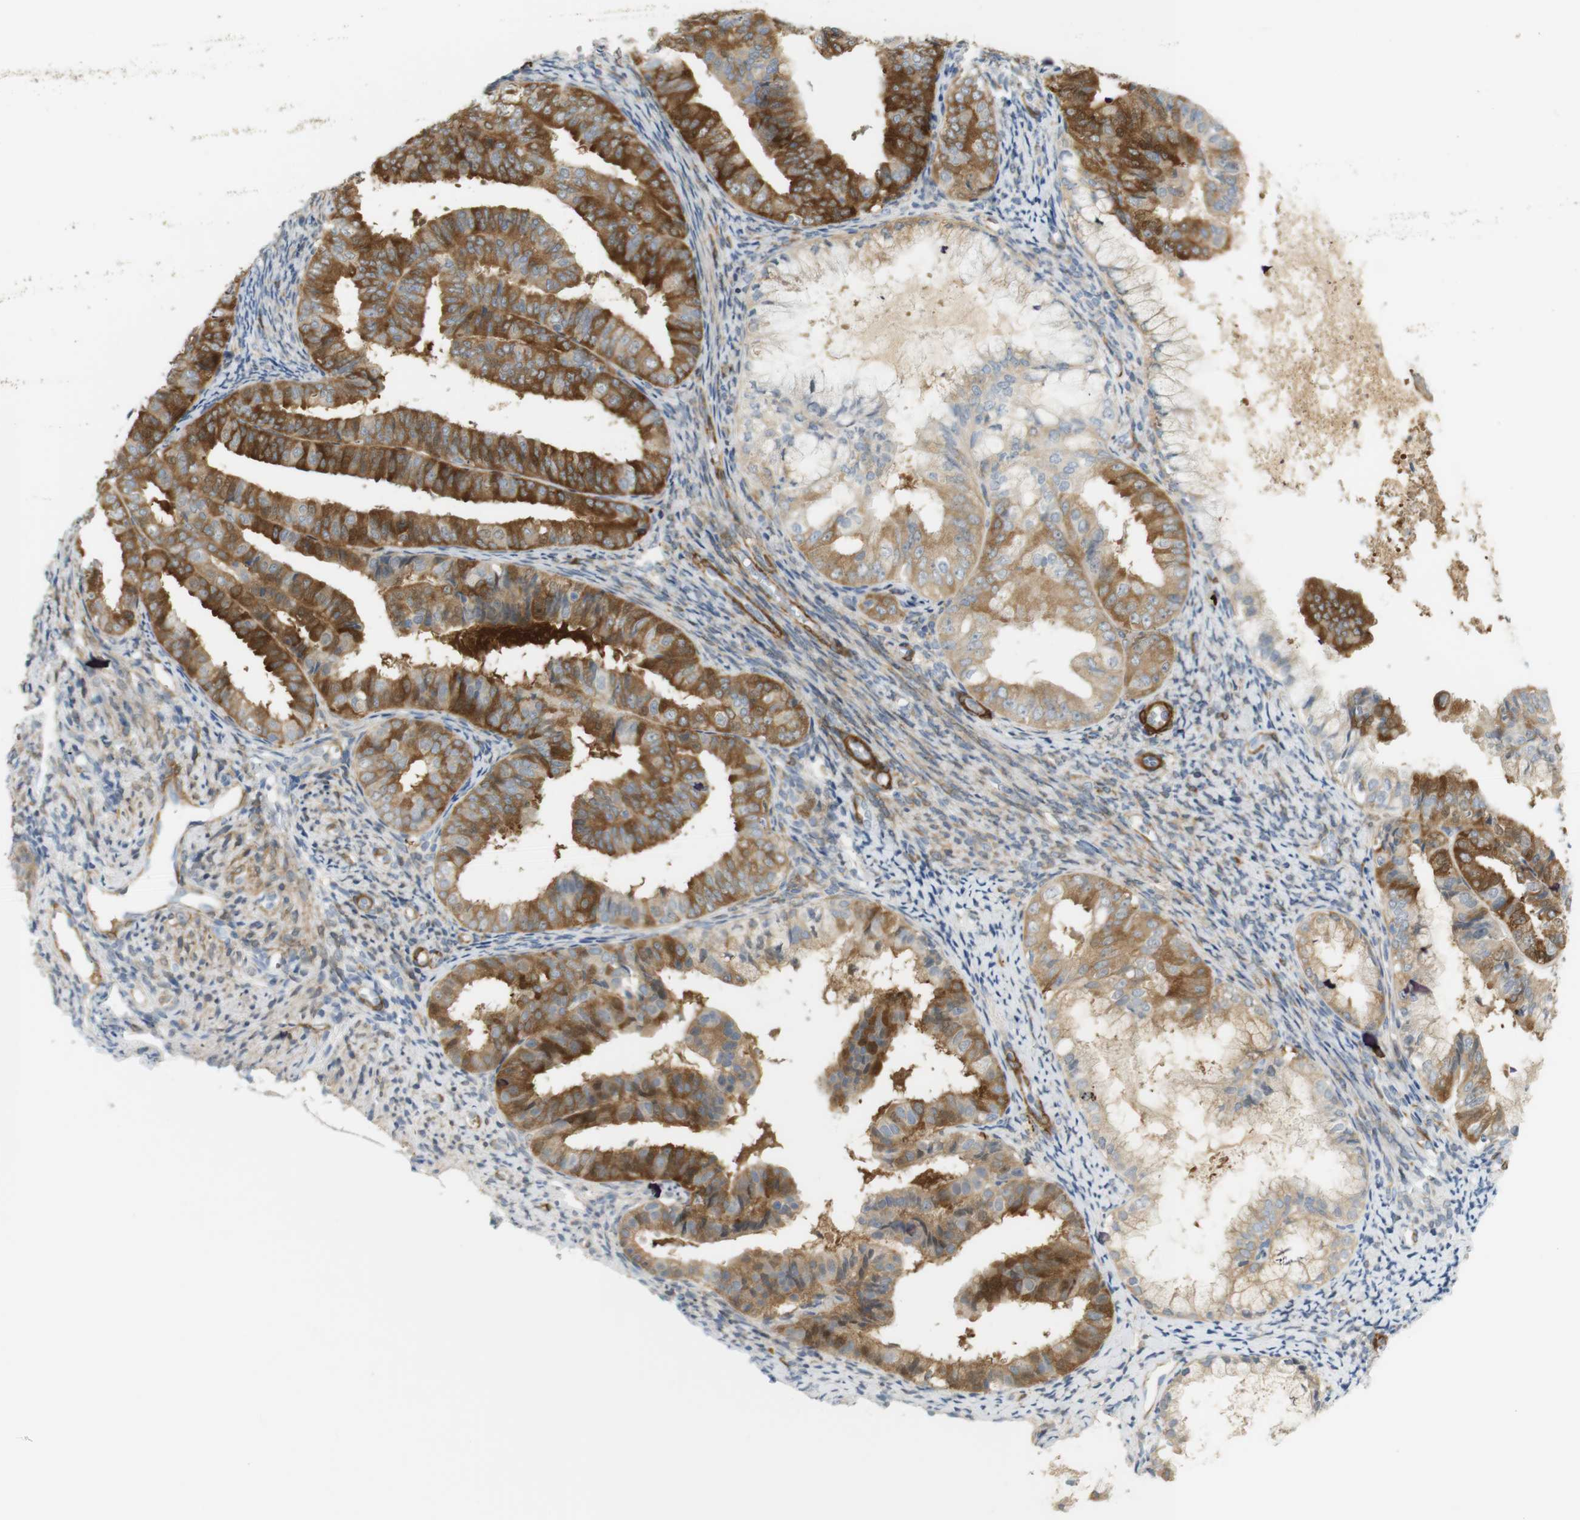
{"staining": {"intensity": "strong", "quantity": ">75%", "location": "cytoplasmic/membranous"}, "tissue": "endometrial cancer", "cell_type": "Tumor cells", "image_type": "cancer", "snomed": [{"axis": "morphology", "description": "Adenocarcinoma, NOS"}, {"axis": "topography", "description": "Endometrium"}], "caption": "Immunohistochemistry staining of endometrial adenocarcinoma, which displays high levels of strong cytoplasmic/membranous positivity in about >75% of tumor cells indicating strong cytoplasmic/membranous protein staining. The staining was performed using DAB (brown) for protein detection and nuclei were counterstained in hematoxylin (blue).", "gene": "PDE3A", "patient": {"sex": "female", "age": 63}}